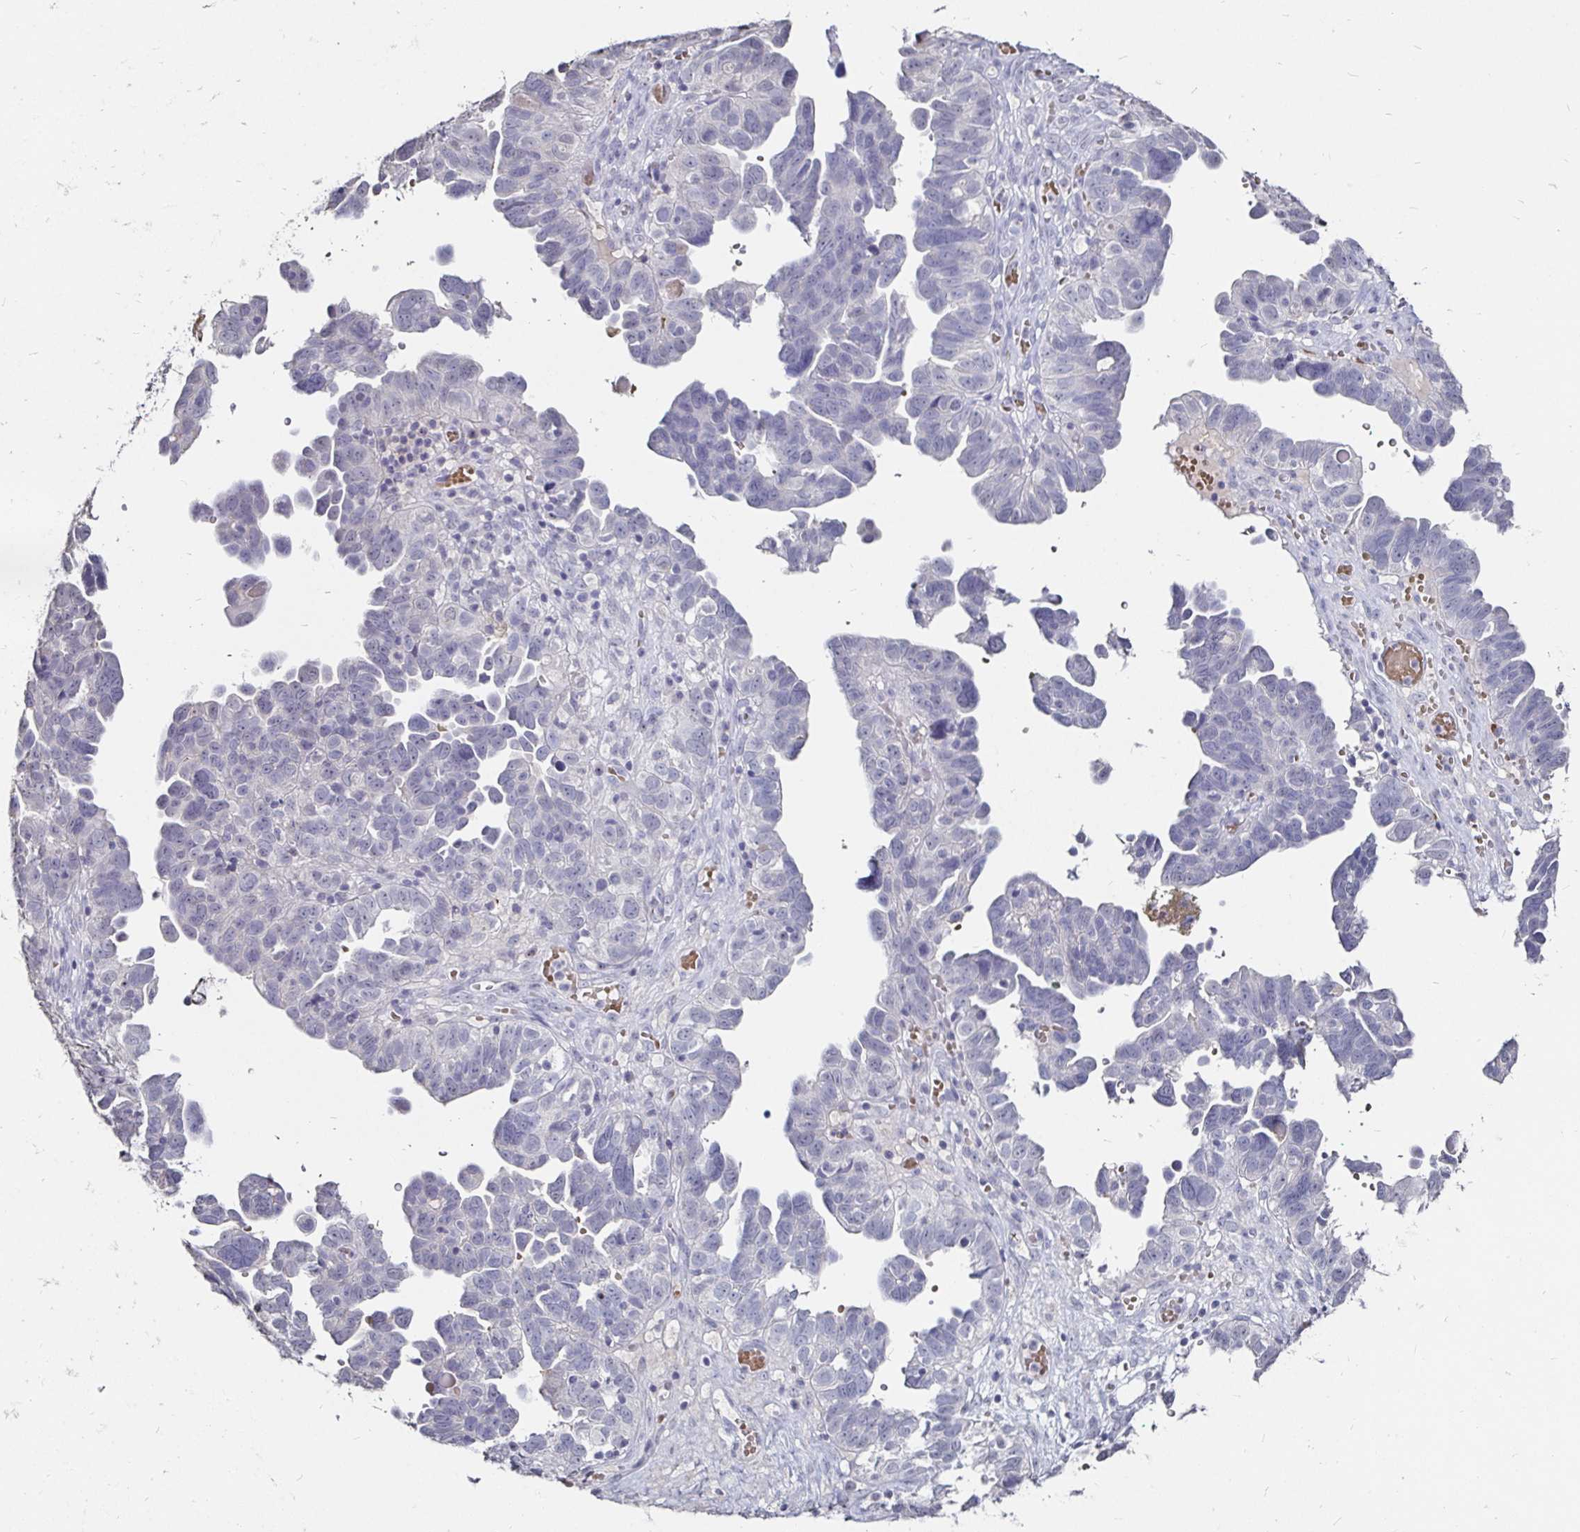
{"staining": {"intensity": "negative", "quantity": "none", "location": "none"}, "tissue": "ovarian cancer", "cell_type": "Tumor cells", "image_type": "cancer", "snomed": [{"axis": "morphology", "description": "Cystadenocarcinoma, serous, NOS"}, {"axis": "topography", "description": "Ovary"}], "caption": "An image of human ovarian cancer (serous cystadenocarcinoma) is negative for staining in tumor cells.", "gene": "FAIM2", "patient": {"sex": "female", "age": 64}}